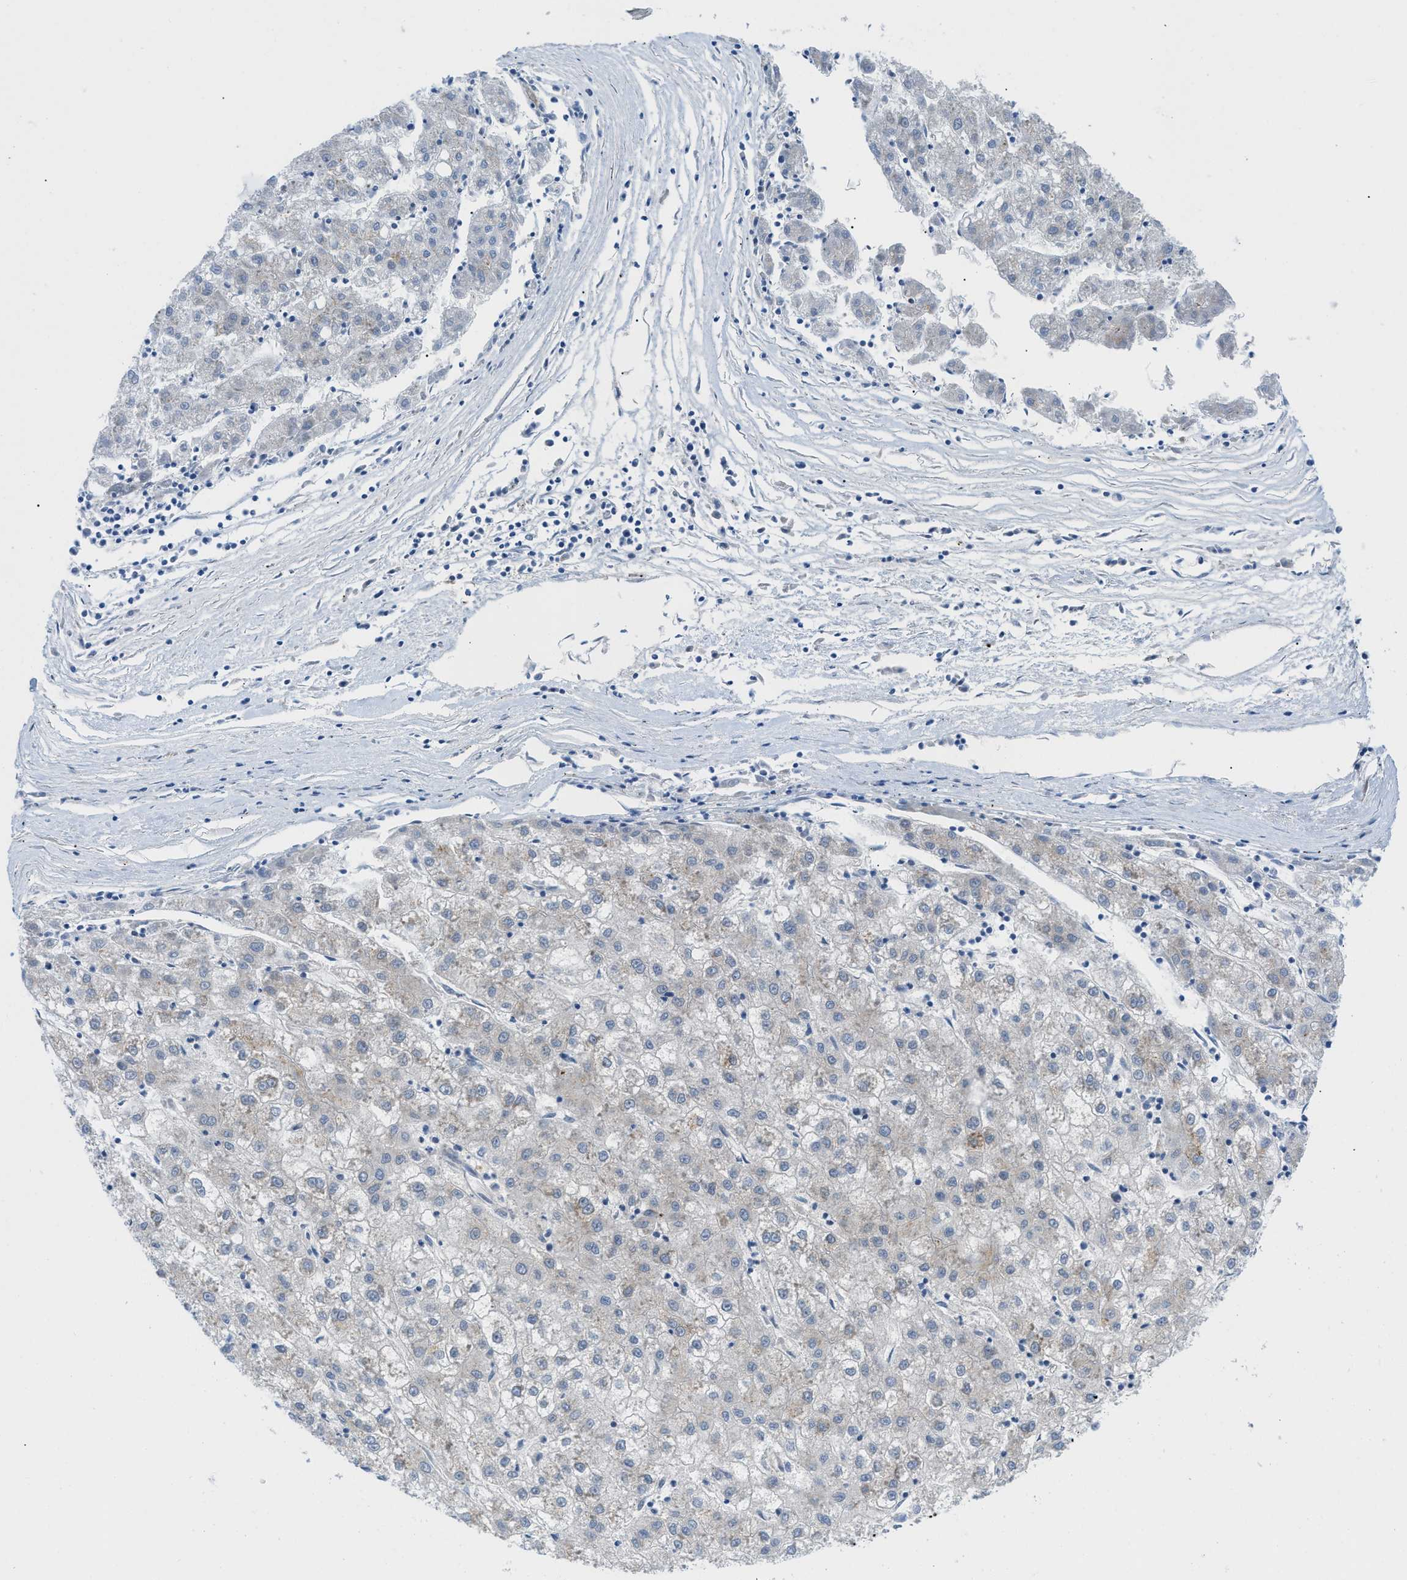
{"staining": {"intensity": "weak", "quantity": "<25%", "location": "cytoplasmic/membranous"}, "tissue": "liver cancer", "cell_type": "Tumor cells", "image_type": "cancer", "snomed": [{"axis": "morphology", "description": "Carcinoma, Hepatocellular, NOS"}, {"axis": "topography", "description": "Liver"}], "caption": "Tumor cells are negative for protein expression in human liver cancer (hepatocellular carcinoma). (Stains: DAB (3,3'-diaminobenzidine) immunohistochemistry with hematoxylin counter stain, Microscopy: brightfield microscopy at high magnification).", "gene": "RBBP9", "patient": {"sex": "male", "age": 72}}